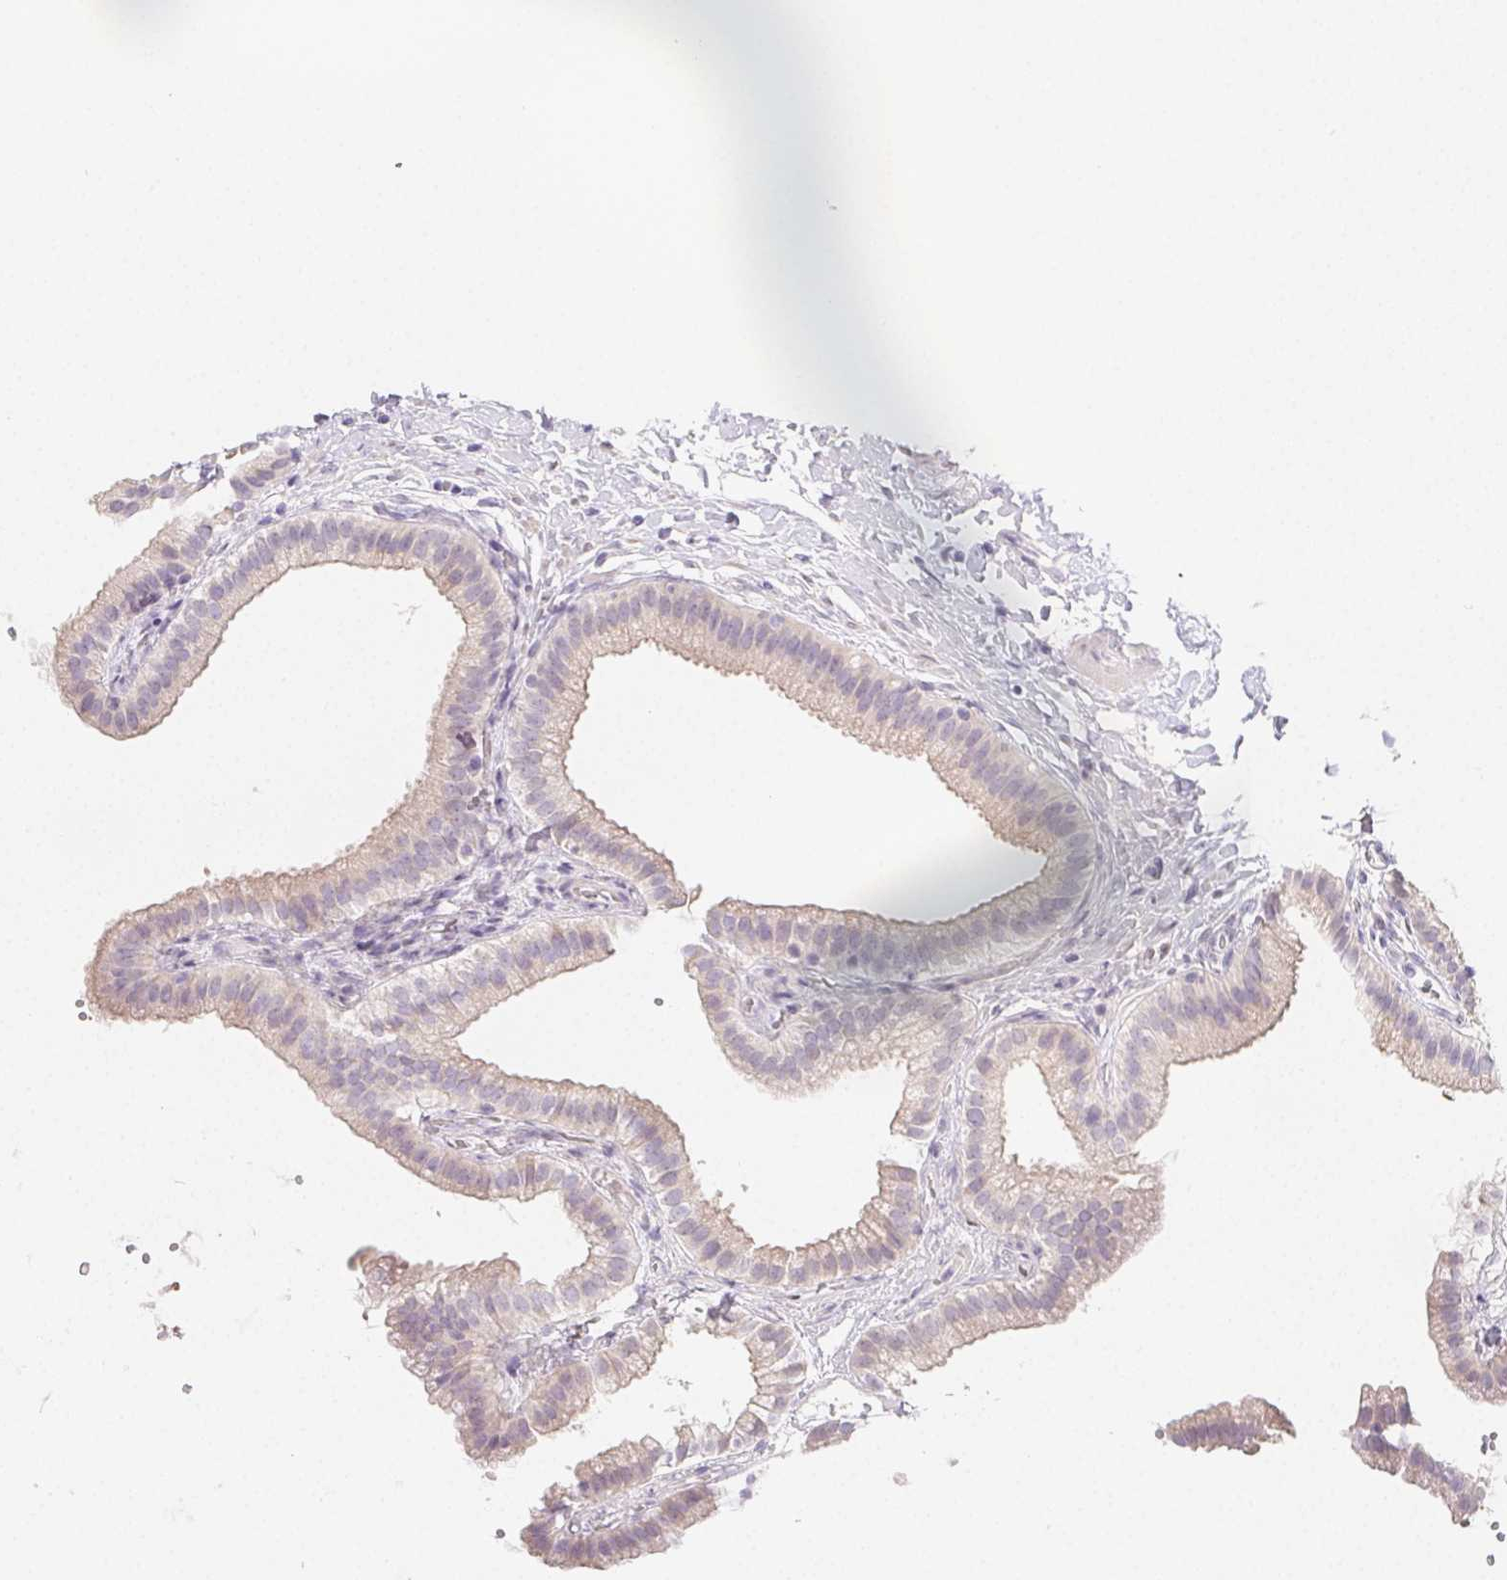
{"staining": {"intensity": "weak", "quantity": "<25%", "location": "cytoplasmic/membranous"}, "tissue": "gallbladder", "cell_type": "Glandular cells", "image_type": "normal", "snomed": [{"axis": "morphology", "description": "Normal tissue, NOS"}, {"axis": "topography", "description": "Gallbladder"}], "caption": "Immunohistochemistry (IHC) photomicrograph of unremarkable human gallbladder stained for a protein (brown), which shows no staining in glandular cells.", "gene": "ZBBX", "patient": {"sex": "female", "age": 63}}